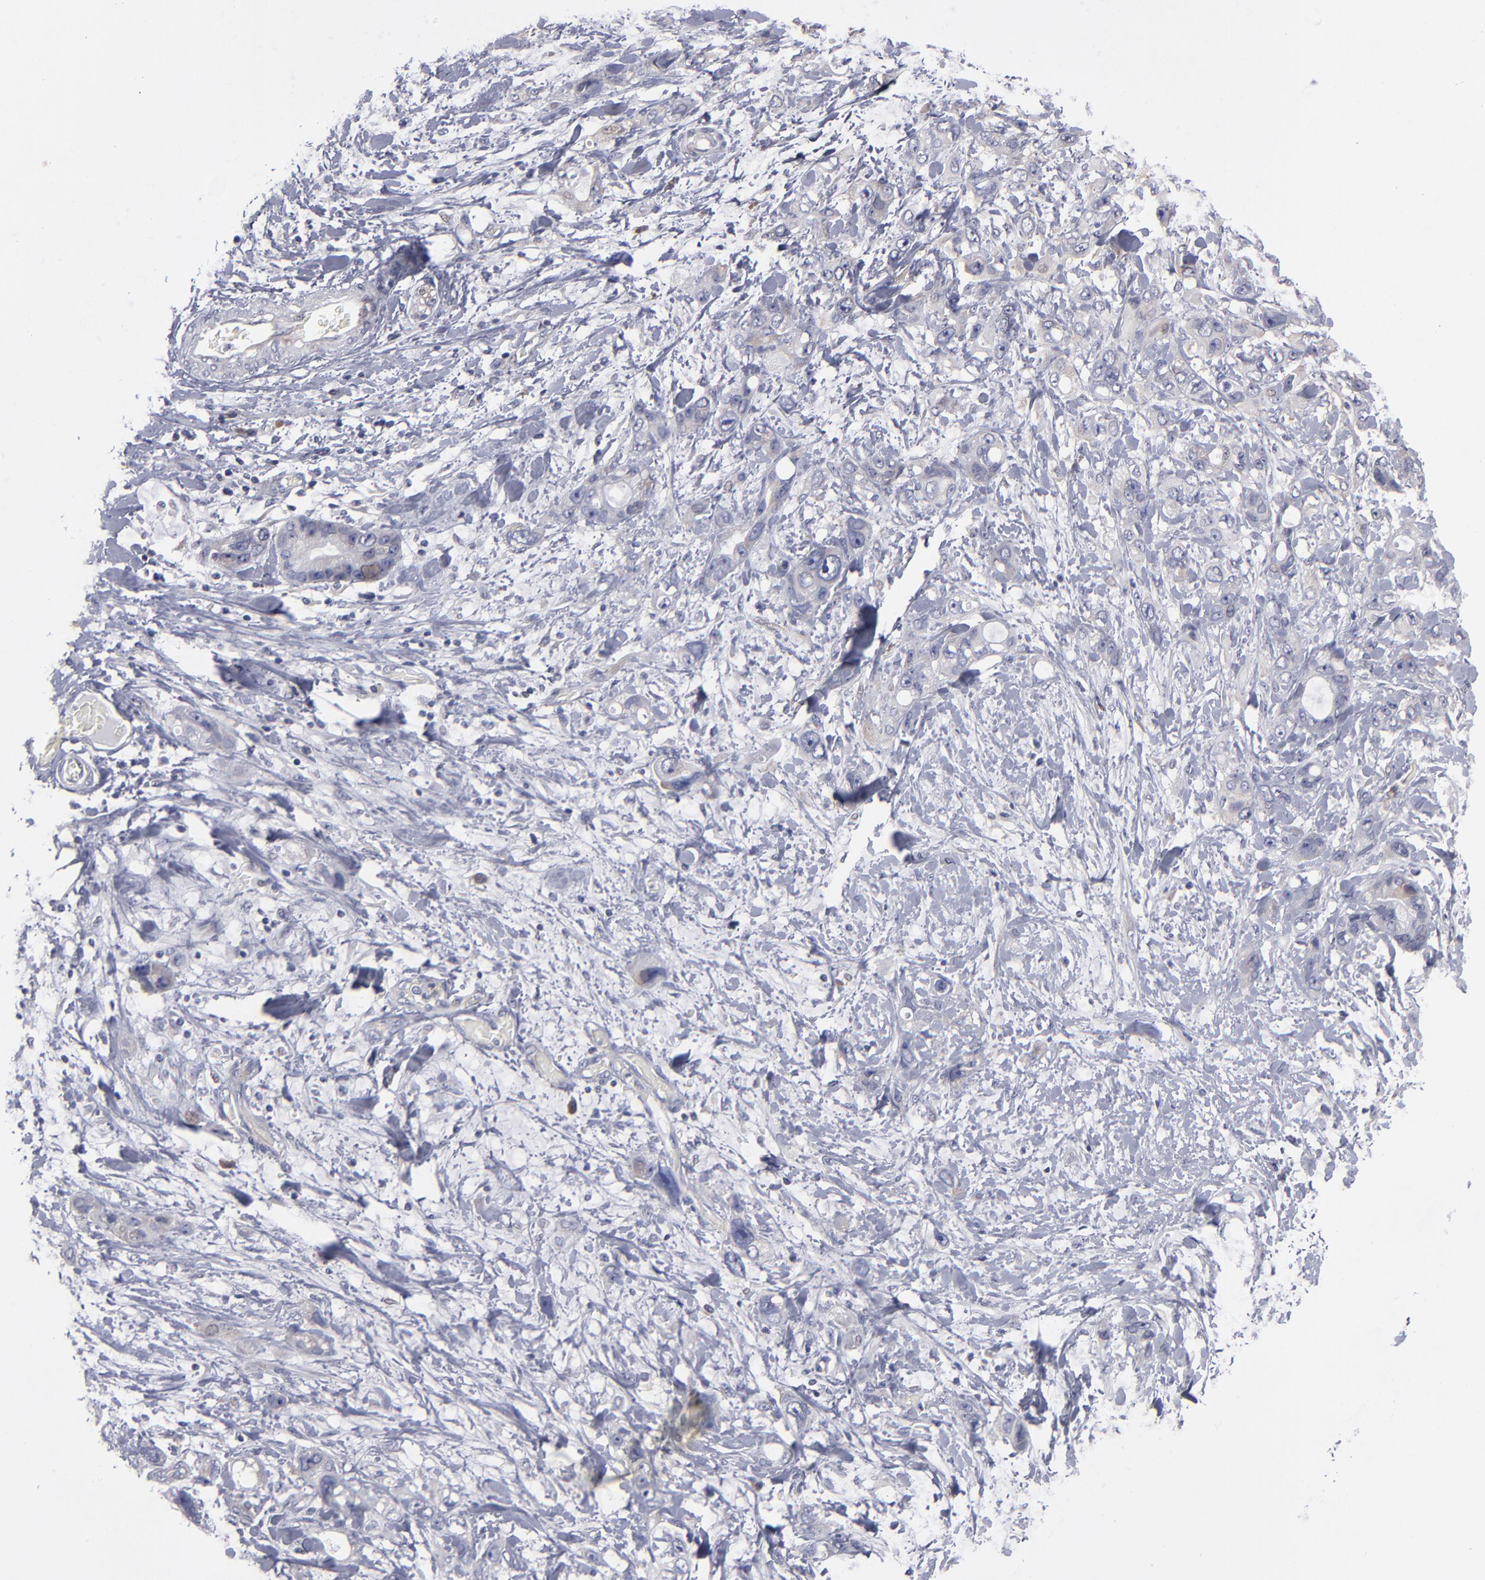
{"staining": {"intensity": "weak", "quantity": "<25%", "location": "cytoplasmic/membranous"}, "tissue": "stomach cancer", "cell_type": "Tumor cells", "image_type": "cancer", "snomed": [{"axis": "morphology", "description": "Adenocarcinoma, NOS"}, {"axis": "topography", "description": "Stomach, upper"}], "caption": "Tumor cells are negative for brown protein staining in stomach cancer.", "gene": "CEP97", "patient": {"sex": "male", "age": 47}}